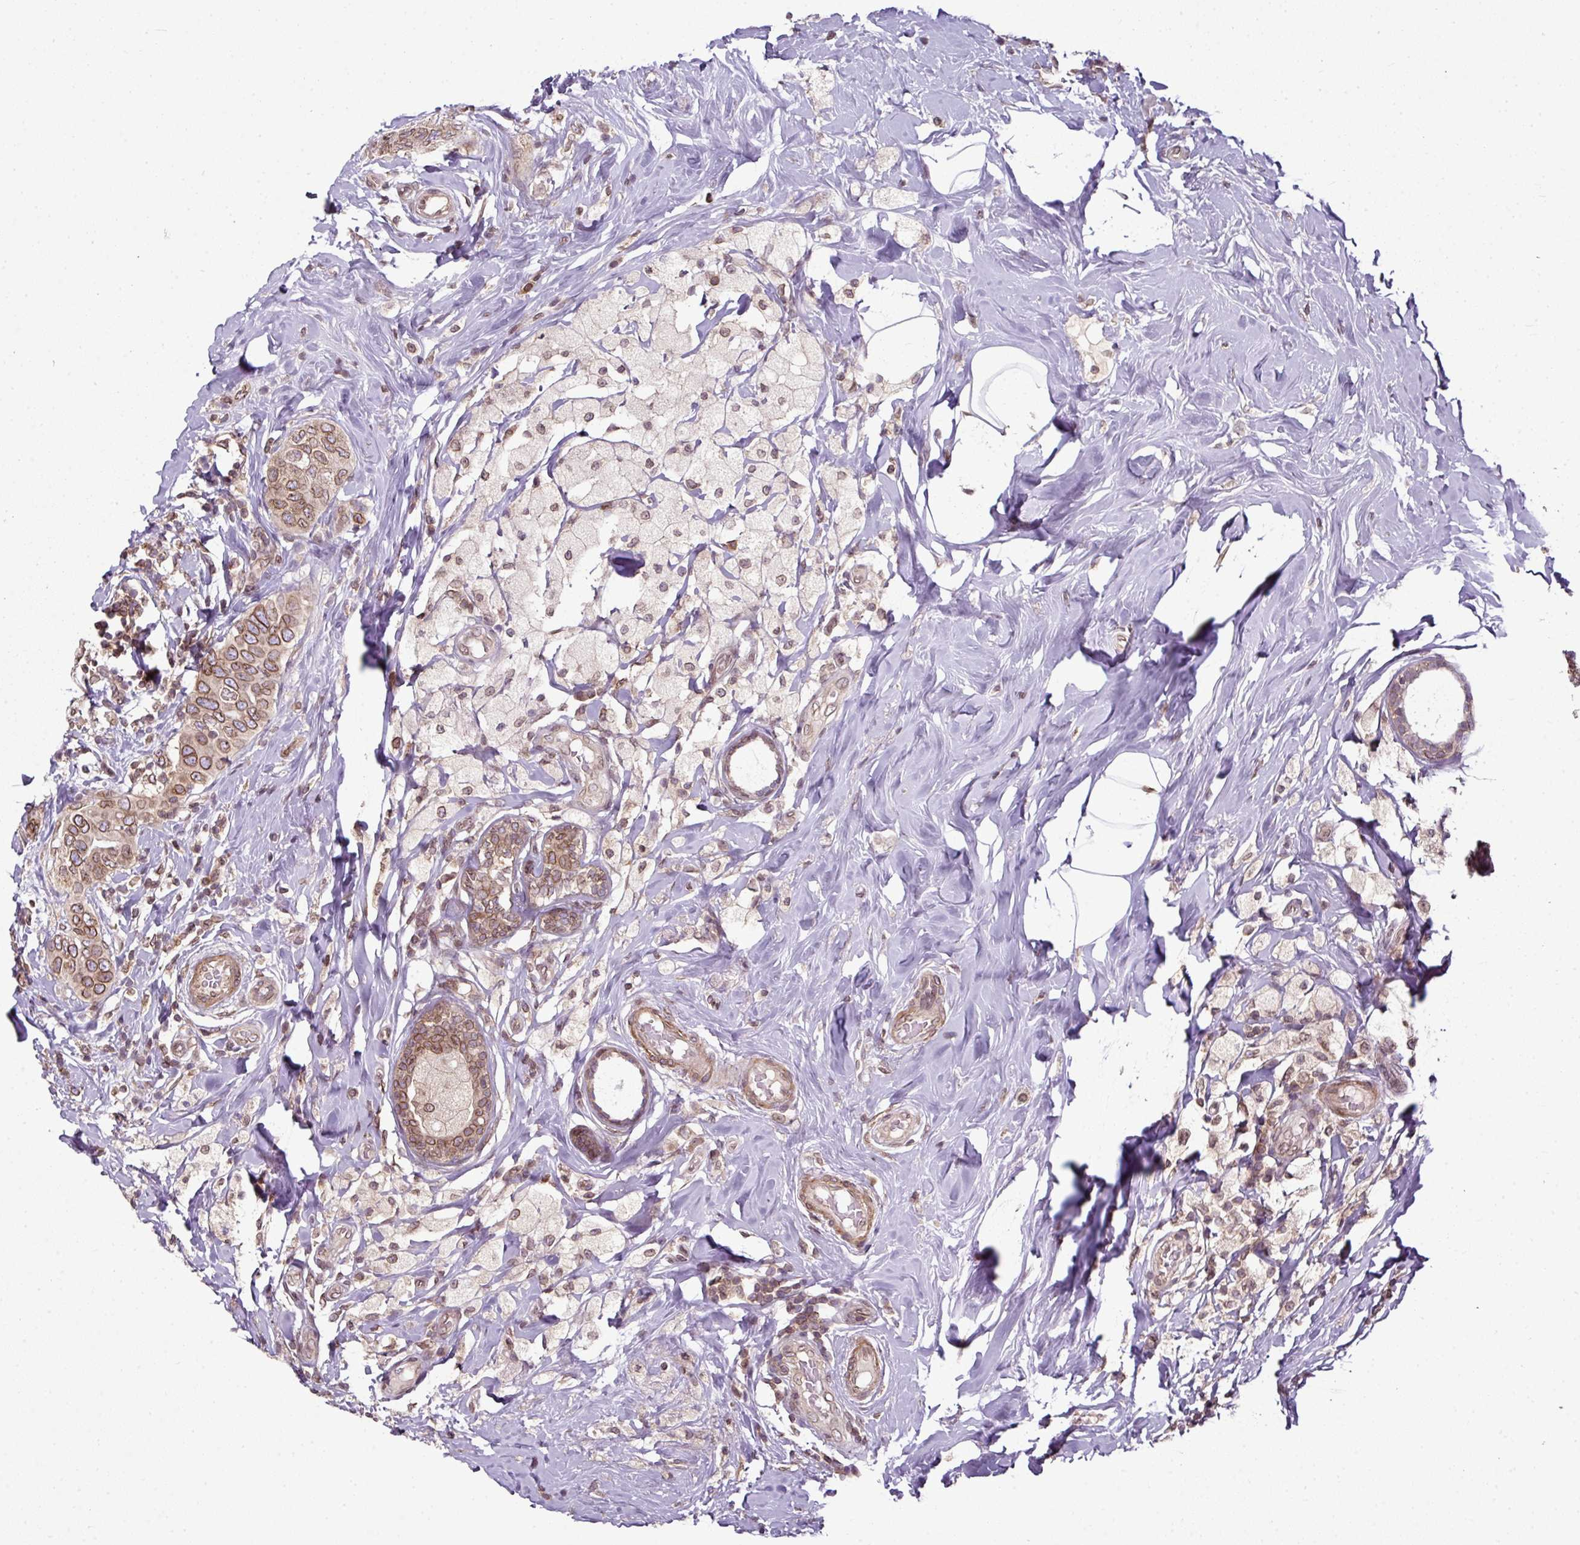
{"staining": {"intensity": "moderate", "quantity": ">75%", "location": "cytoplasmic/membranous,nuclear"}, "tissue": "breast cancer", "cell_type": "Tumor cells", "image_type": "cancer", "snomed": [{"axis": "morphology", "description": "Lobular carcinoma"}, {"axis": "topography", "description": "Breast"}], "caption": "A brown stain labels moderate cytoplasmic/membranous and nuclear positivity of a protein in breast lobular carcinoma tumor cells.", "gene": "RANGAP1", "patient": {"sex": "female", "age": 51}}